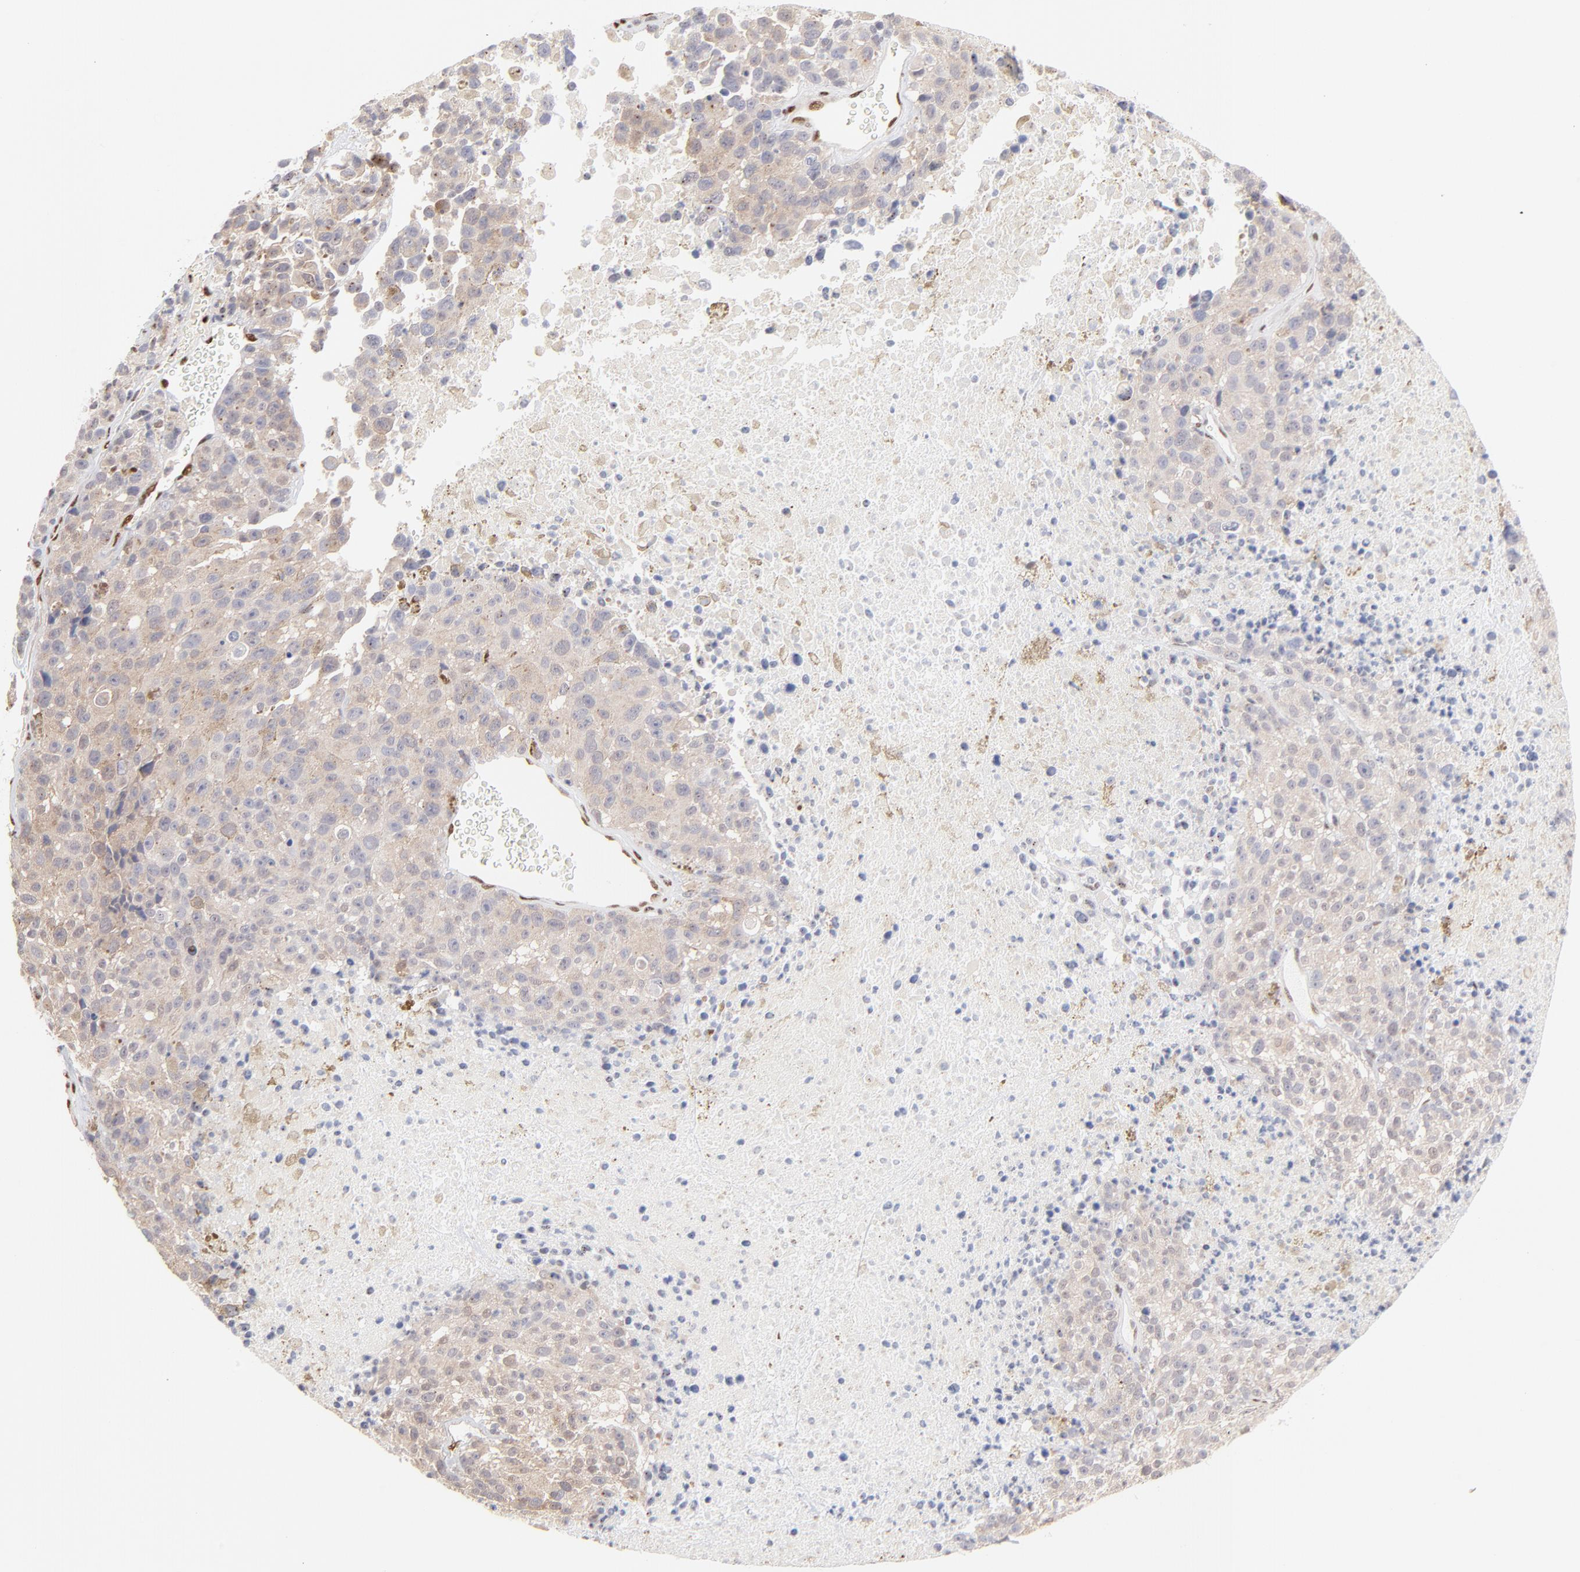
{"staining": {"intensity": "moderate", "quantity": "25%-75%", "location": "nuclear"}, "tissue": "melanoma", "cell_type": "Tumor cells", "image_type": "cancer", "snomed": [{"axis": "morphology", "description": "Malignant melanoma, Metastatic site"}, {"axis": "topography", "description": "Cerebral cortex"}], "caption": "Immunohistochemistry staining of malignant melanoma (metastatic site), which displays medium levels of moderate nuclear expression in about 25%-75% of tumor cells indicating moderate nuclear protein positivity. The staining was performed using DAB (brown) for protein detection and nuclei were counterstained in hematoxylin (blue).", "gene": "STAT3", "patient": {"sex": "female", "age": 52}}